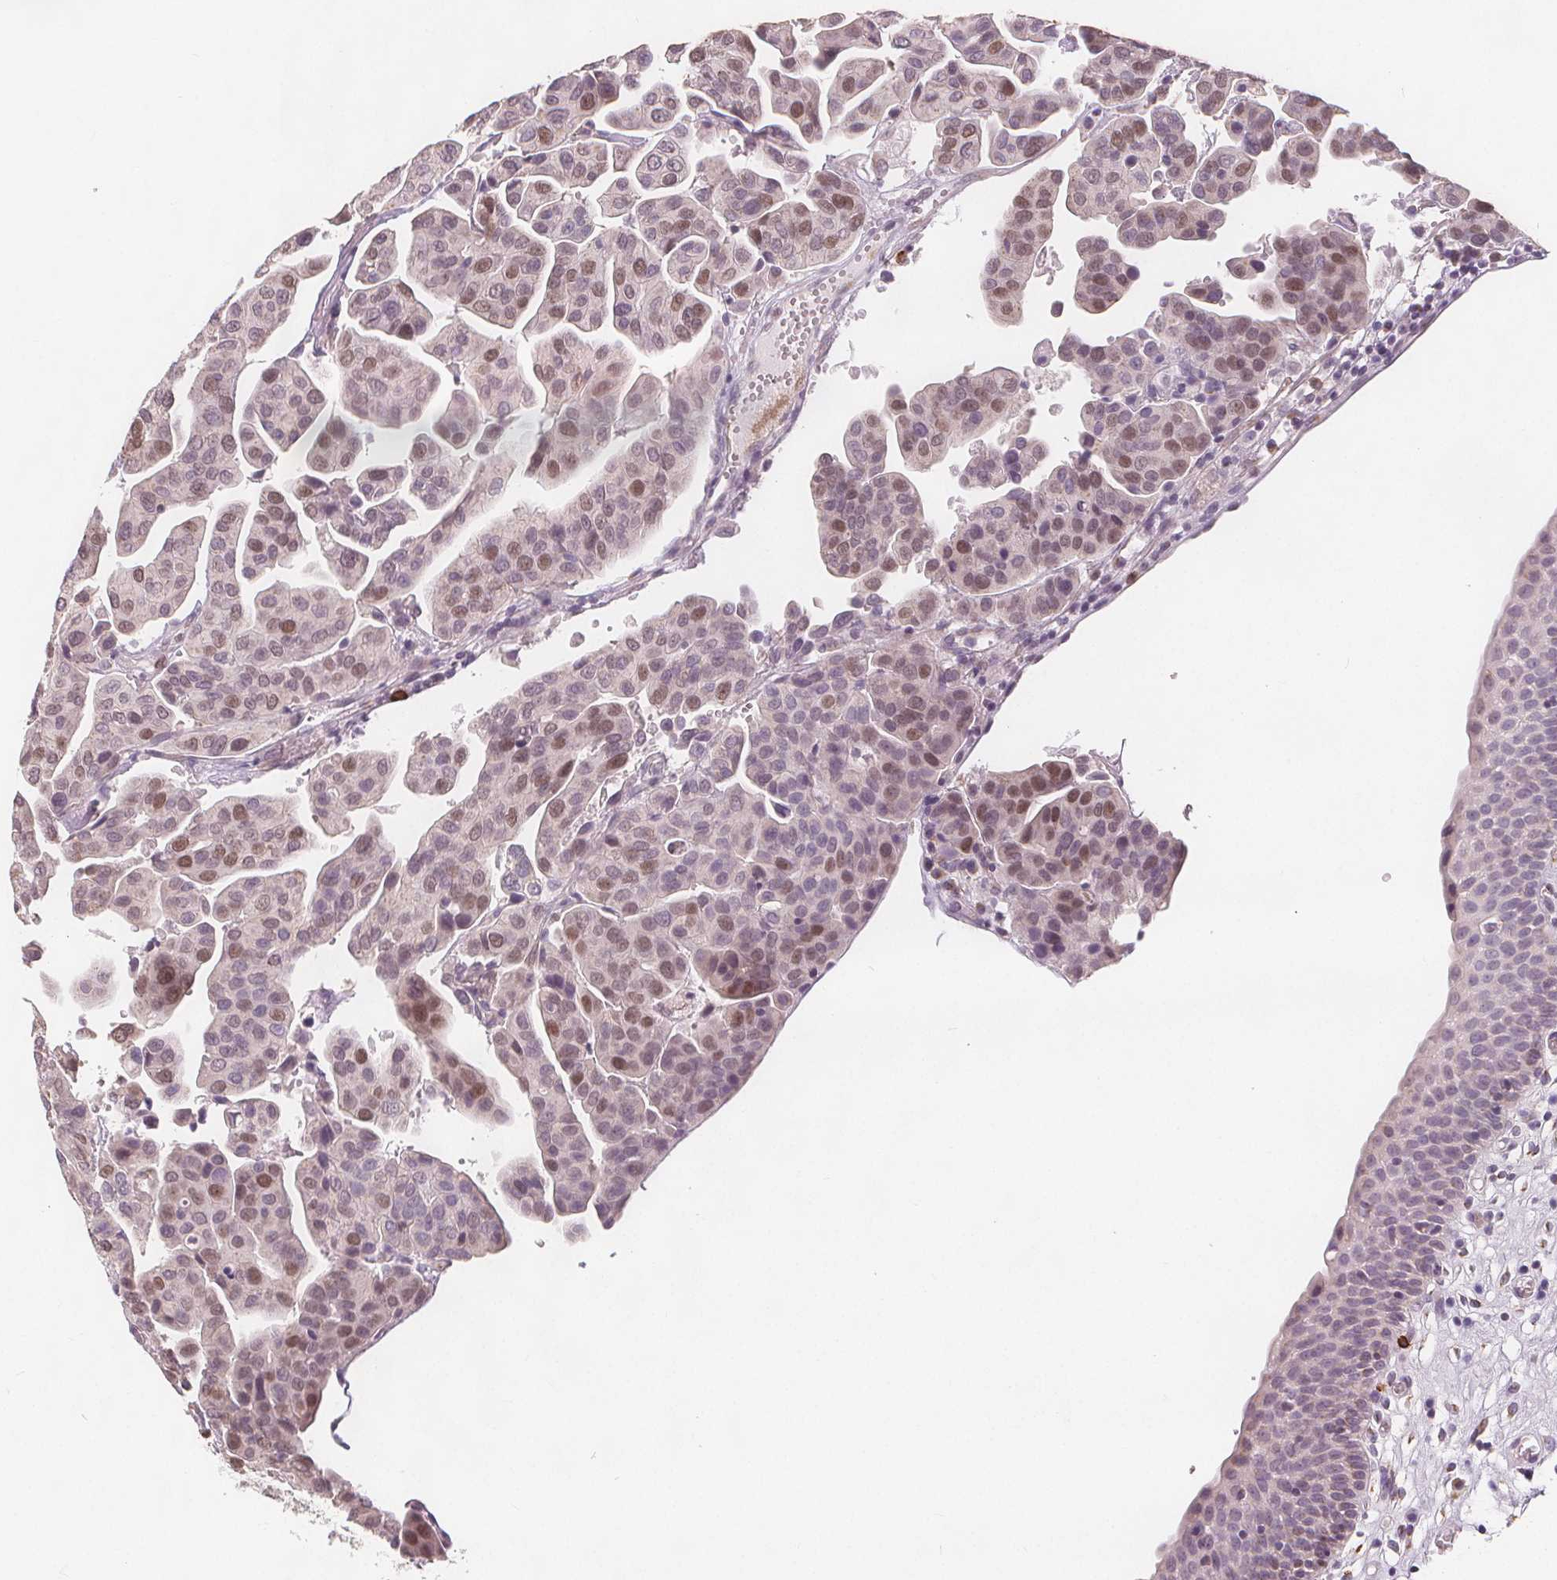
{"staining": {"intensity": "weak", "quantity": "25%-75%", "location": "nuclear"}, "tissue": "renal cancer", "cell_type": "Tumor cells", "image_type": "cancer", "snomed": [{"axis": "morphology", "description": "Adenocarcinoma, NOS"}, {"axis": "topography", "description": "Urinary bladder"}], "caption": "A high-resolution photomicrograph shows immunohistochemistry (IHC) staining of adenocarcinoma (renal), which exhibits weak nuclear expression in about 25%-75% of tumor cells. Immunohistochemistry stains the protein of interest in brown and the nuclei are stained blue.", "gene": "TIPIN", "patient": {"sex": "male", "age": 61}}